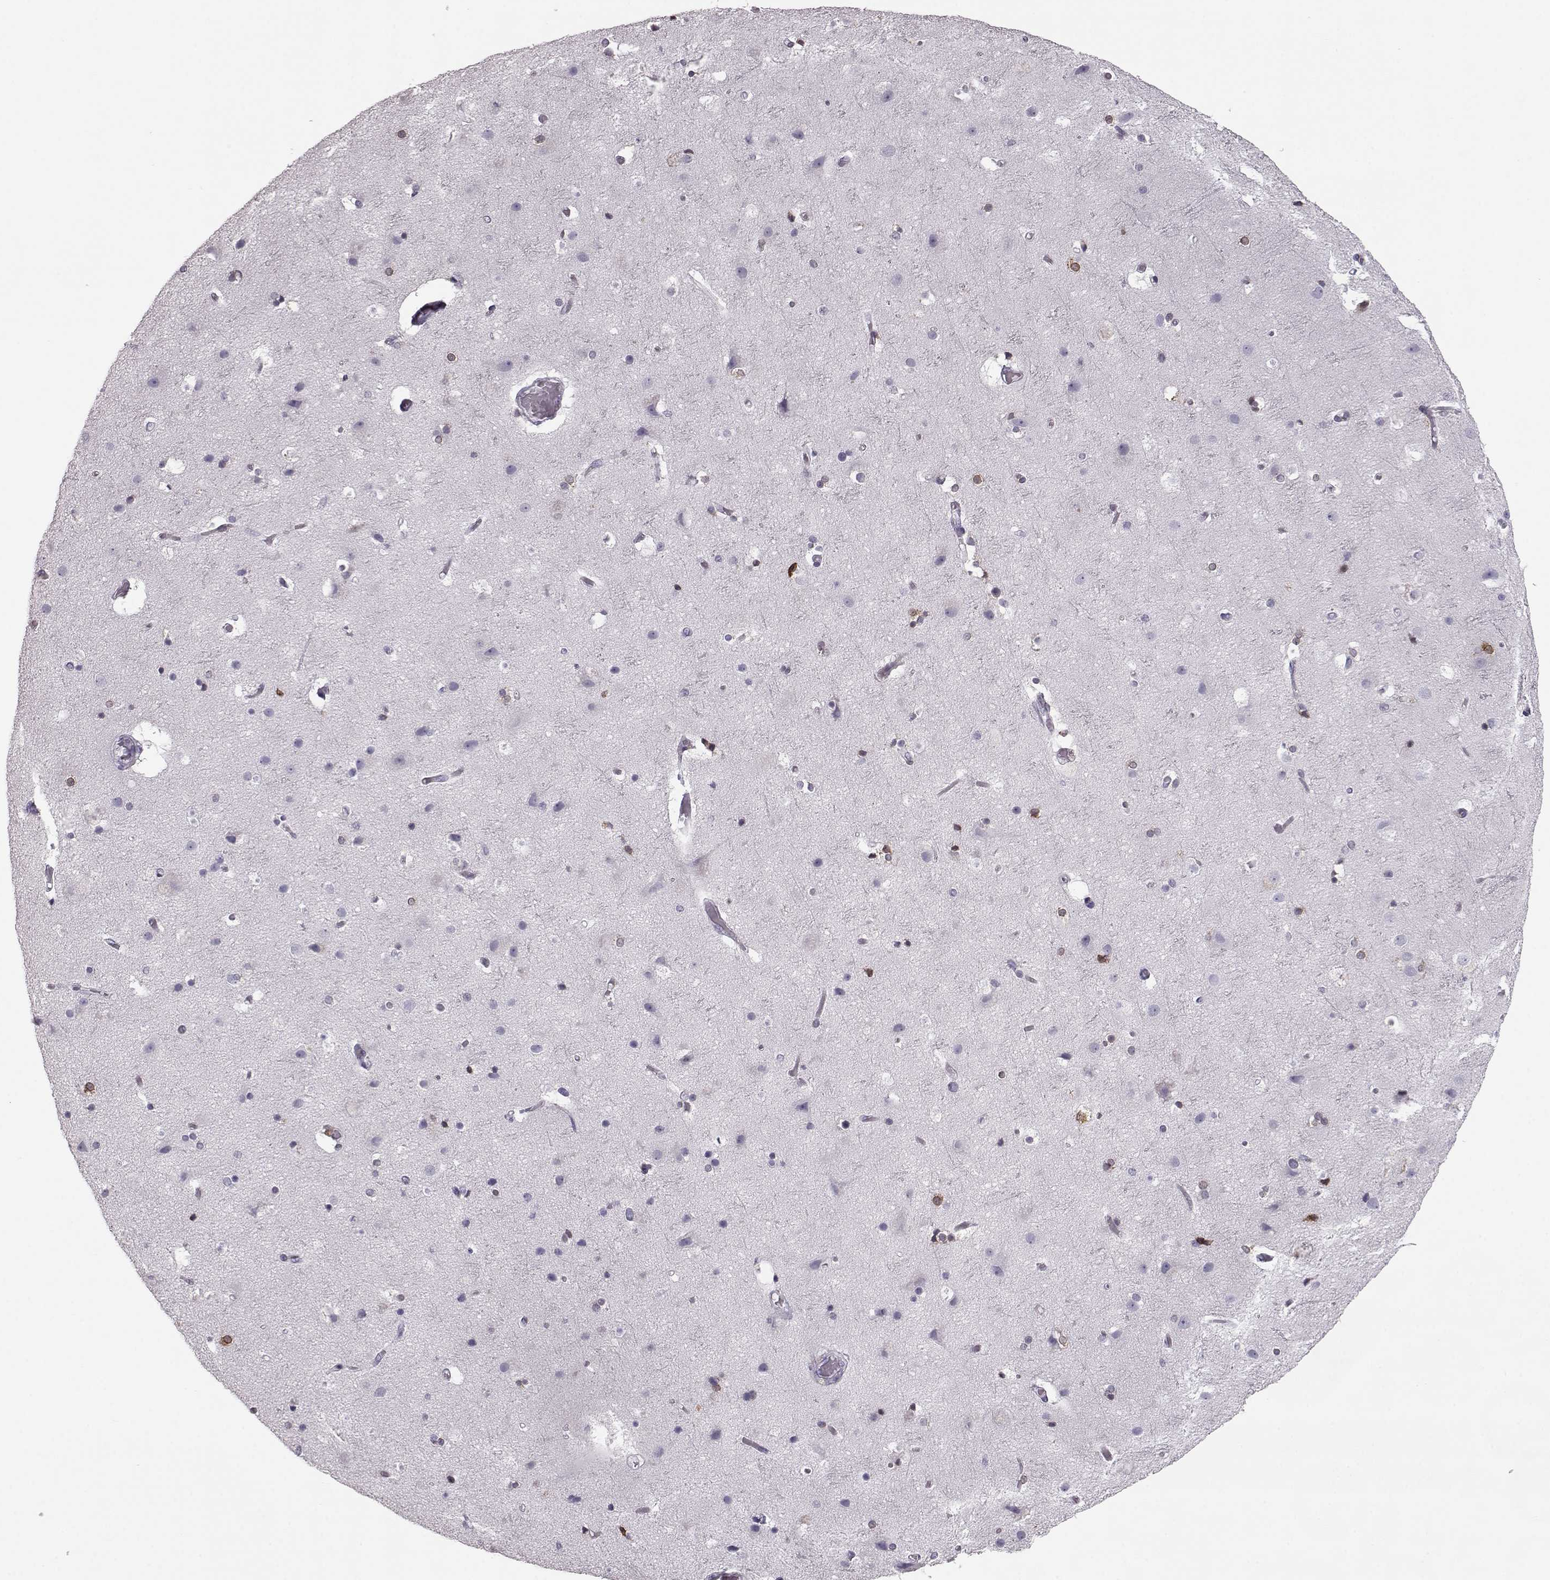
{"staining": {"intensity": "negative", "quantity": "none", "location": "none"}, "tissue": "cerebral cortex", "cell_type": "Endothelial cells", "image_type": "normal", "snomed": [{"axis": "morphology", "description": "Normal tissue, NOS"}, {"axis": "topography", "description": "Cerebral cortex"}], "caption": "This is an immunohistochemistry (IHC) histopathology image of normal human cerebral cortex. There is no staining in endothelial cells.", "gene": "ELOVL5", "patient": {"sex": "female", "age": 52}}